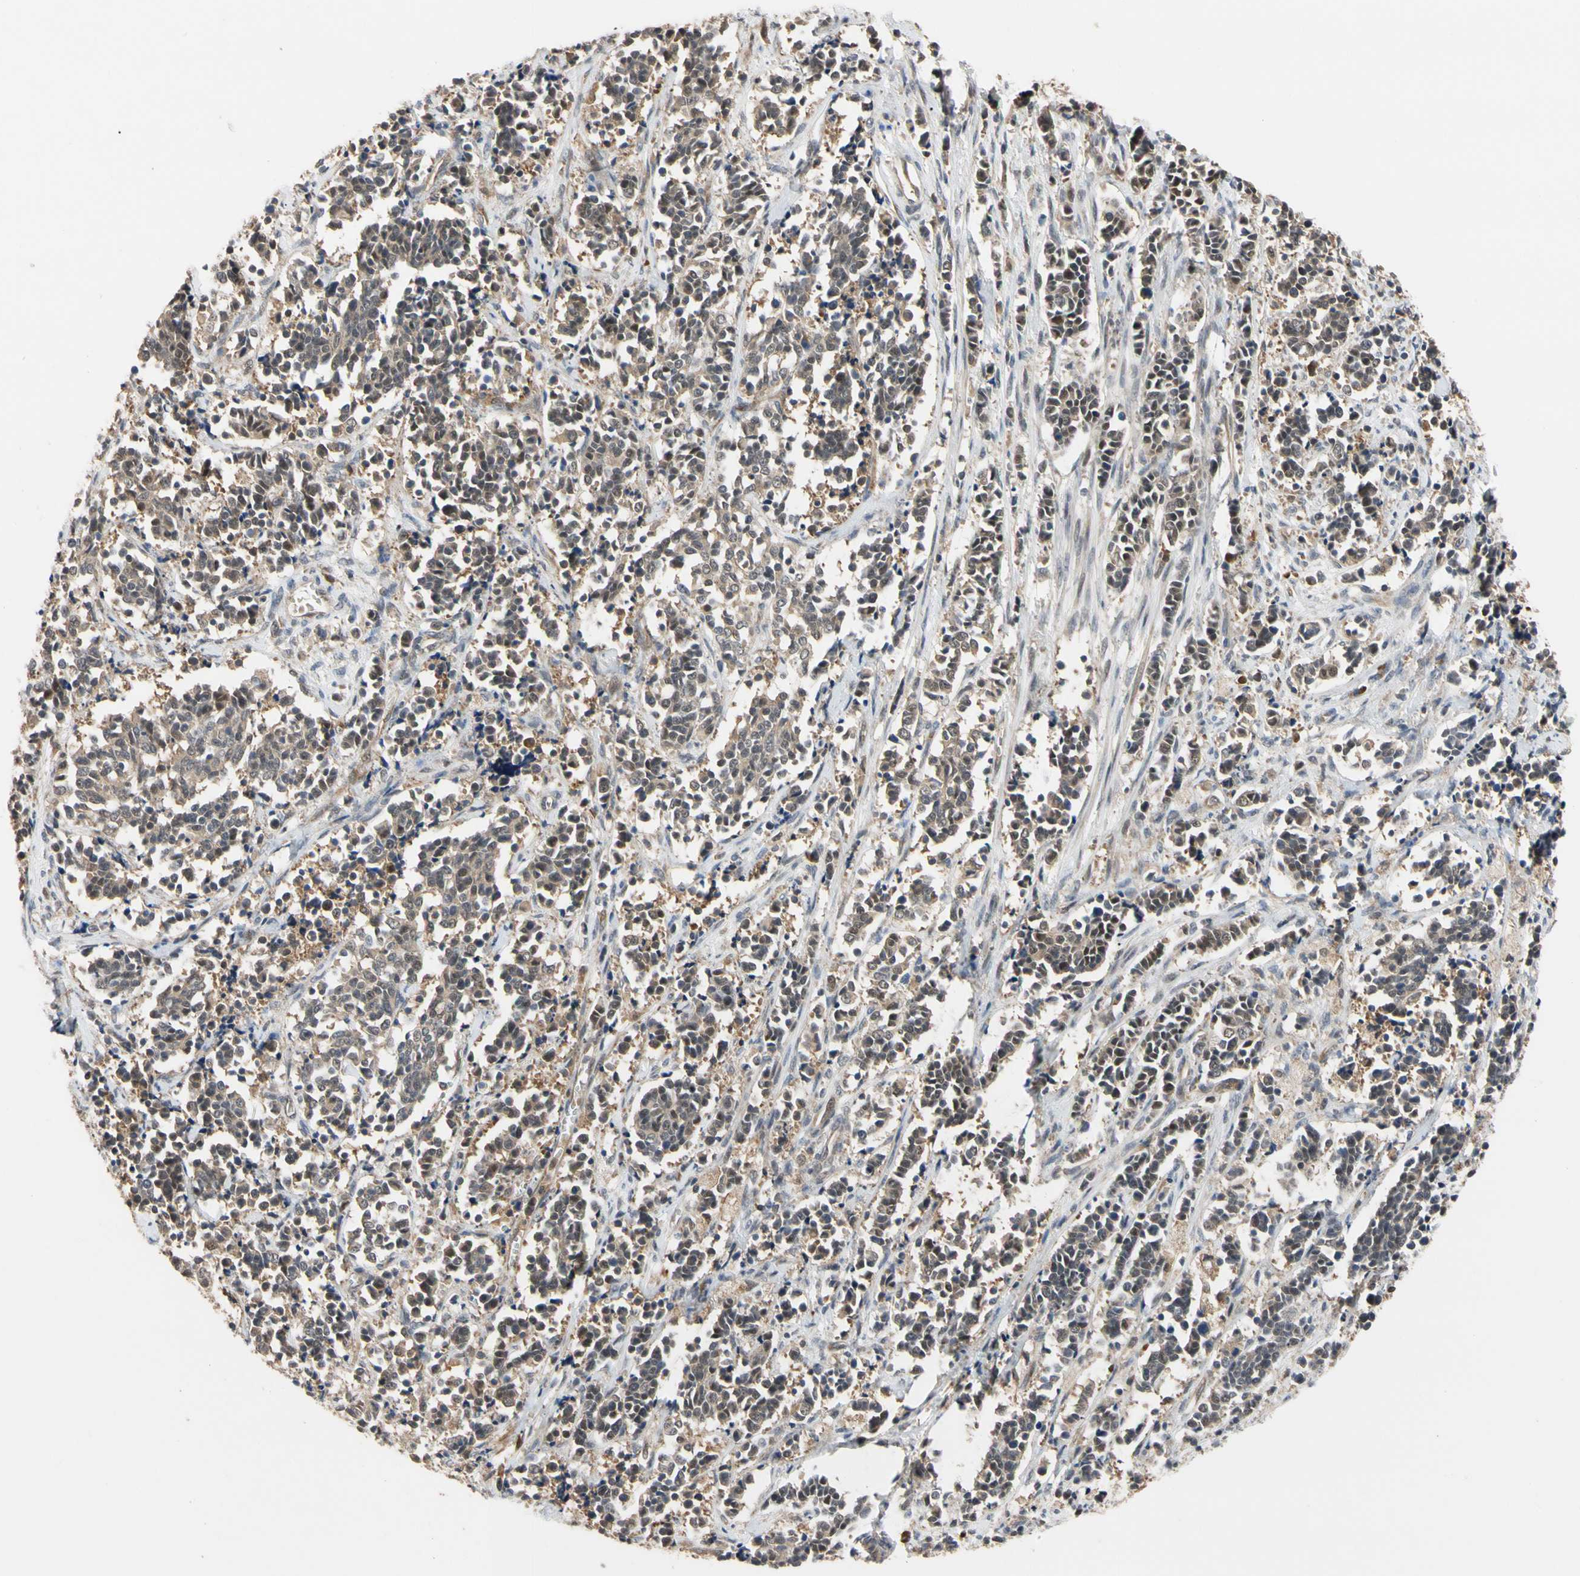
{"staining": {"intensity": "weak", "quantity": ">75%", "location": "cytoplasmic/membranous"}, "tissue": "cervical cancer", "cell_type": "Tumor cells", "image_type": "cancer", "snomed": [{"axis": "morphology", "description": "Squamous cell carcinoma, NOS"}, {"axis": "topography", "description": "Cervix"}], "caption": "Squamous cell carcinoma (cervical) stained with DAB (3,3'-diaminobenzidine) immunohistochemistry exhibits low levels of weak cytoplasmic/membranous positivity in about >75% of tumor cells.", "gene": "CYTIP", "patient": {"sex": "female", "age": 35}}